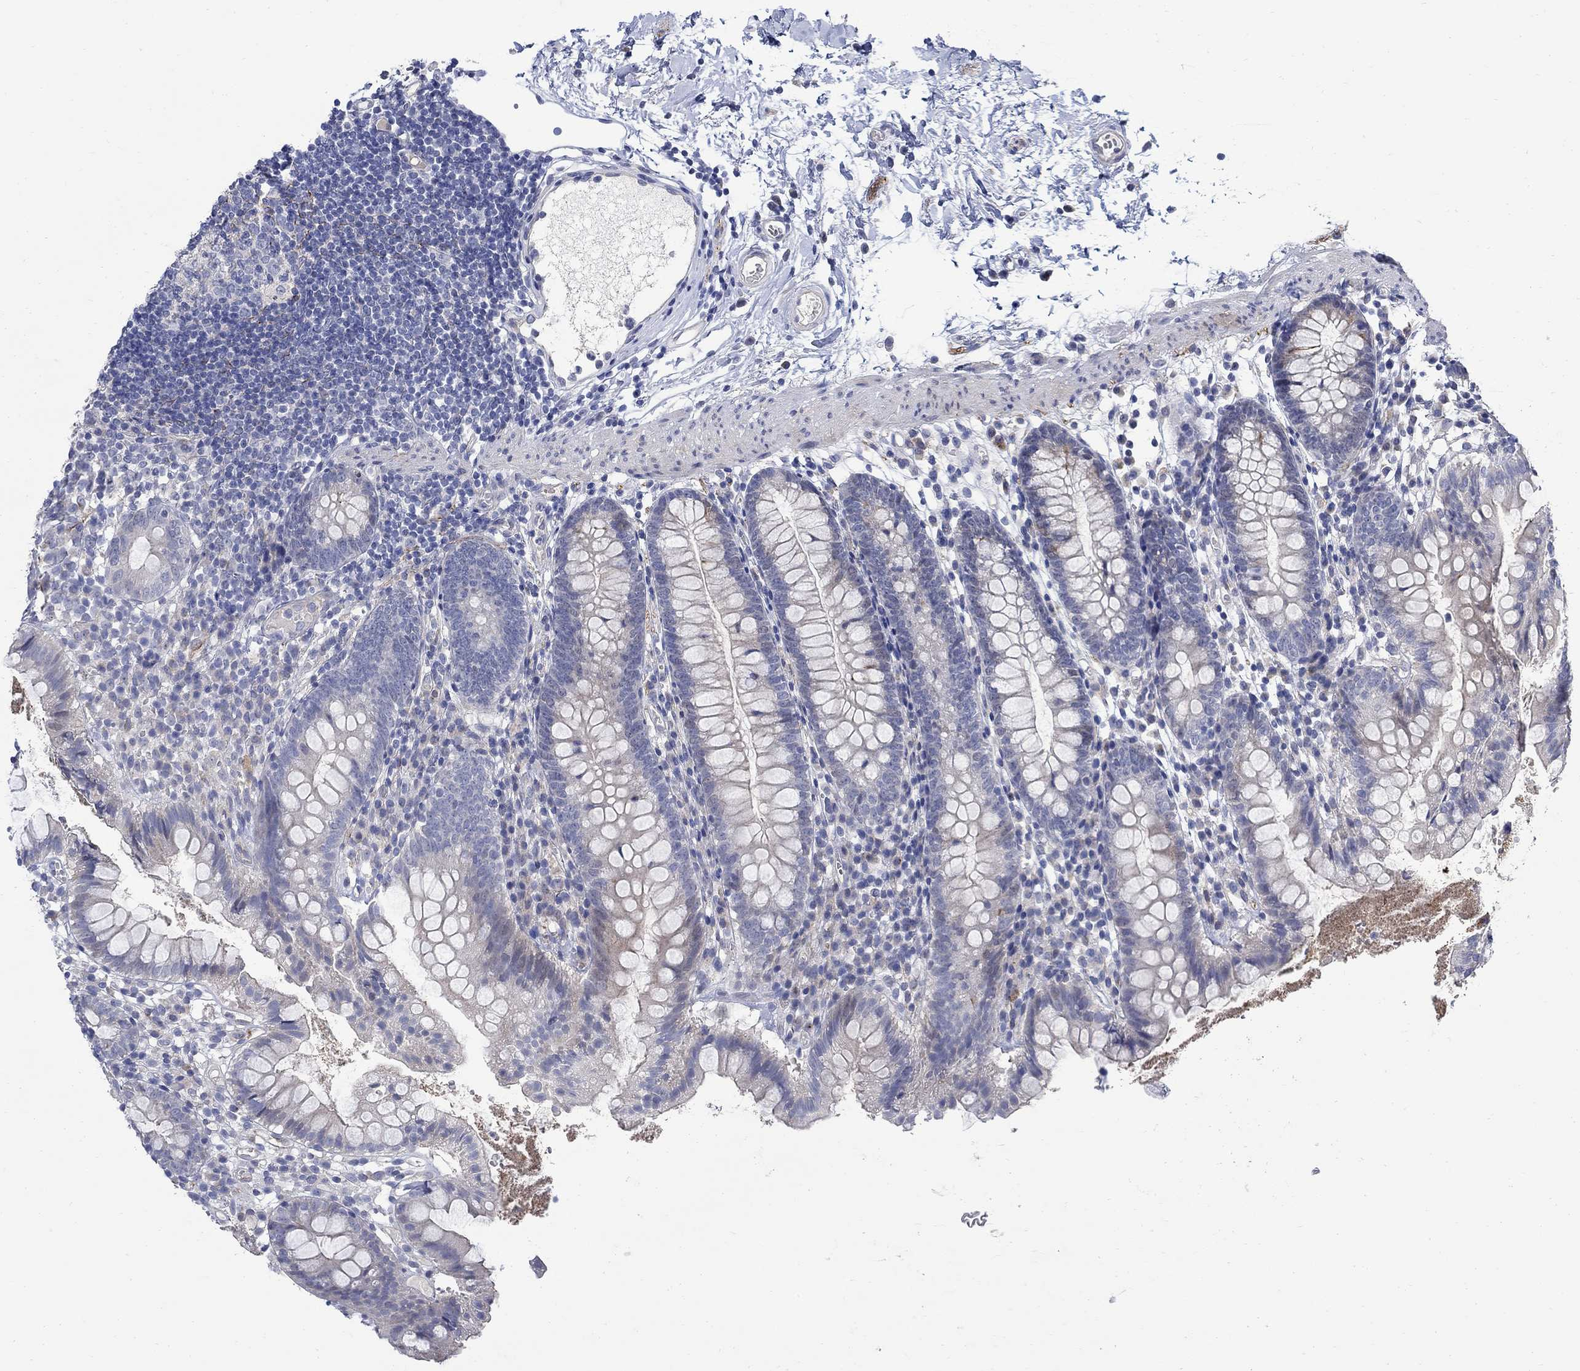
{"staining": {"intensity": "negative", "quantity": "none", "location": "none"}, "tissue": "small intestine", "cell_type": "Glandular cells", "image_type": "normal", "snomed": [{"axis": "morphology", "description": "Normal tissue, NOS"}, {"axis": "topography", "description": "Small intestine"}], "caption": "Immunohistochemistry photomicrograph of benign small intestine stained for a protein (brown), which shows no expression in glandular cells.", "gene": "DLK1", "patient": {"sex": "female", "age": 90}}